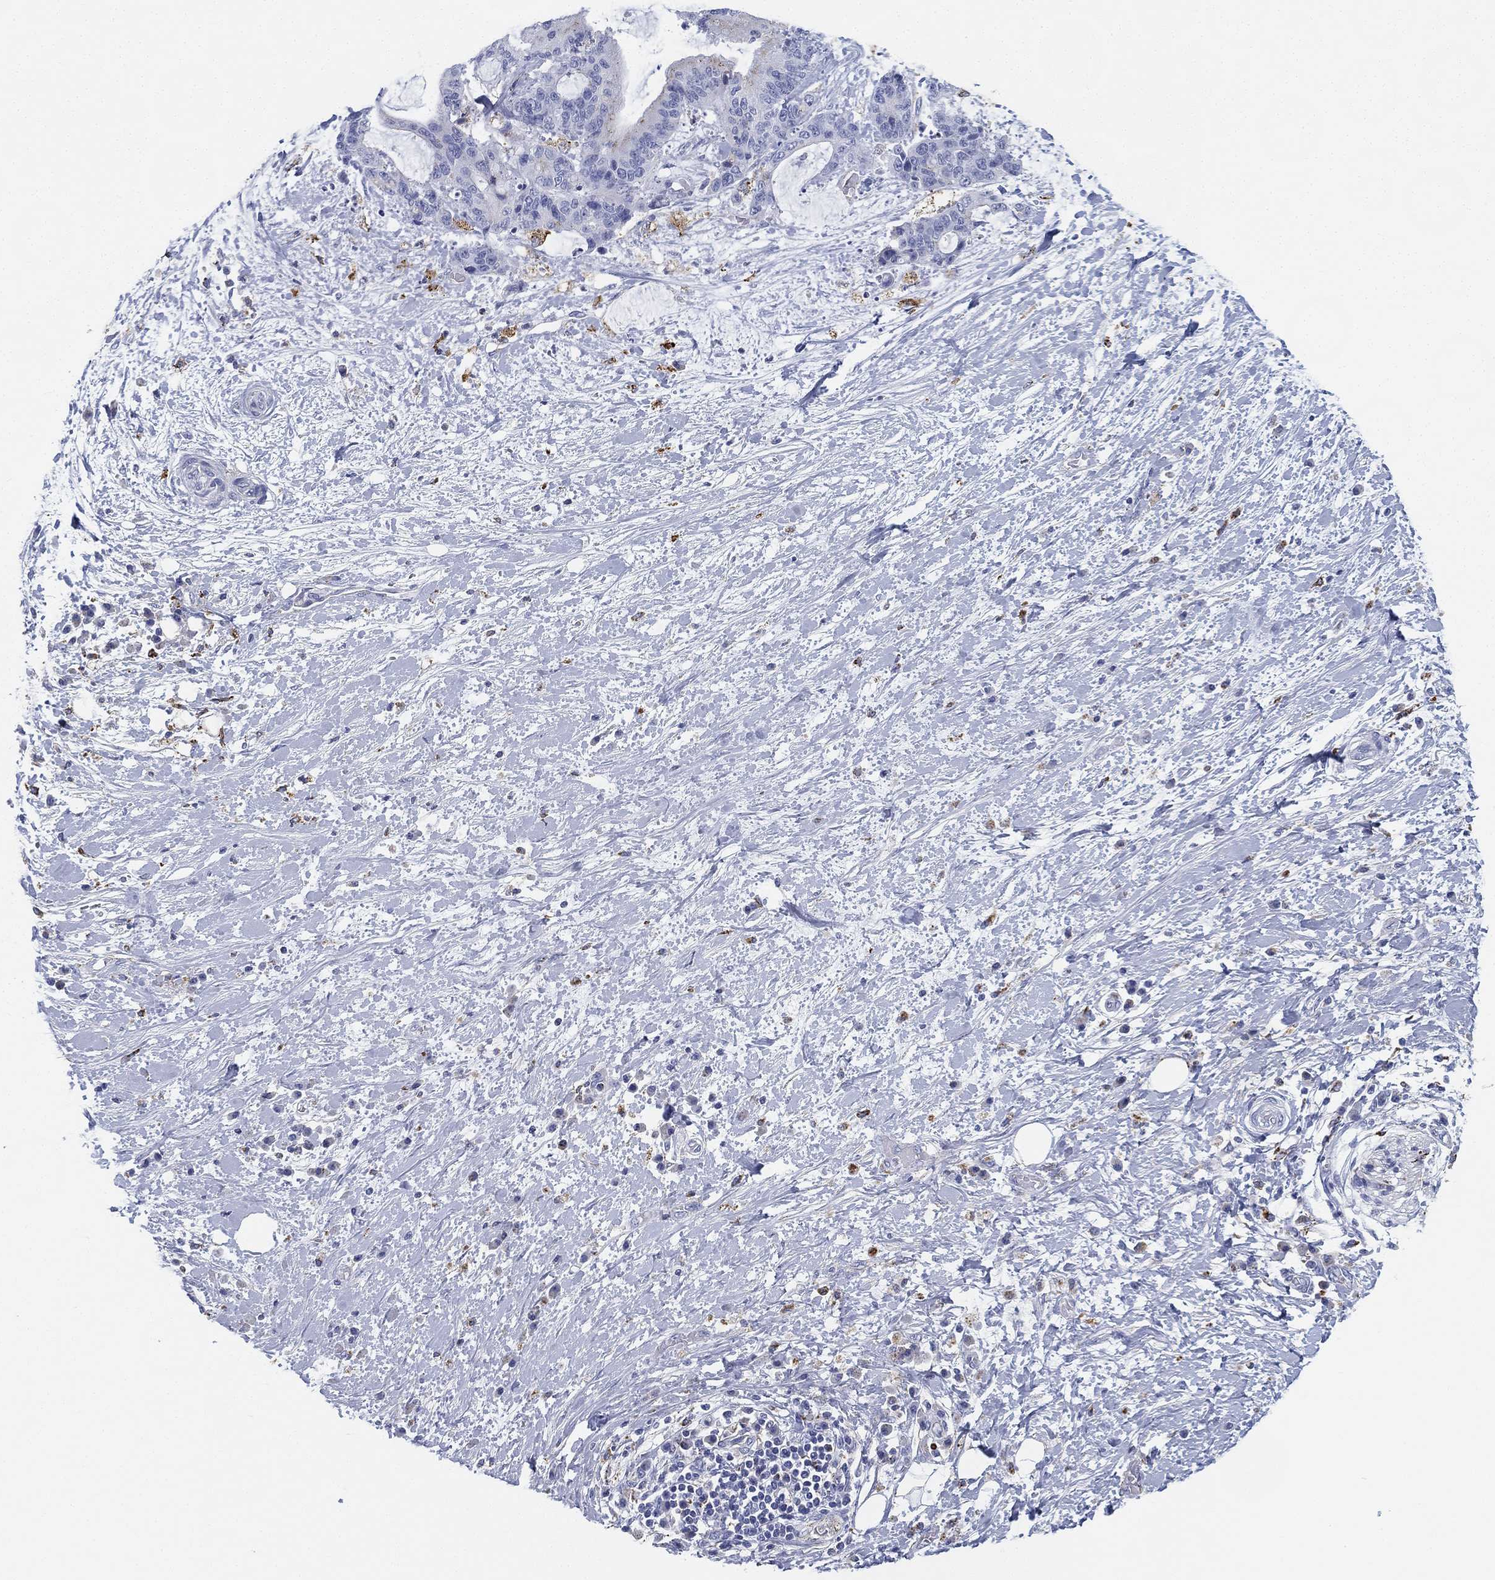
{"staining": {"intensity": "negative", "quantity": "none", "location": "none"}, "tissue": "liver cancer", "cell_type": "Tumor cells", "image_type": "cancer", "snomed": [{"axis": "morphology", "description": "Cholangiocarcinoma"}, {"axis": "topography", "description": "Liver"}], "caption": "The photomicrograph shows no significant positivity in tumor cells of liver cholangiocarcinoma. Nuclei are stained in blue.", "gene": "NPC2", "patient": {"sex": "female", "age": 73}}